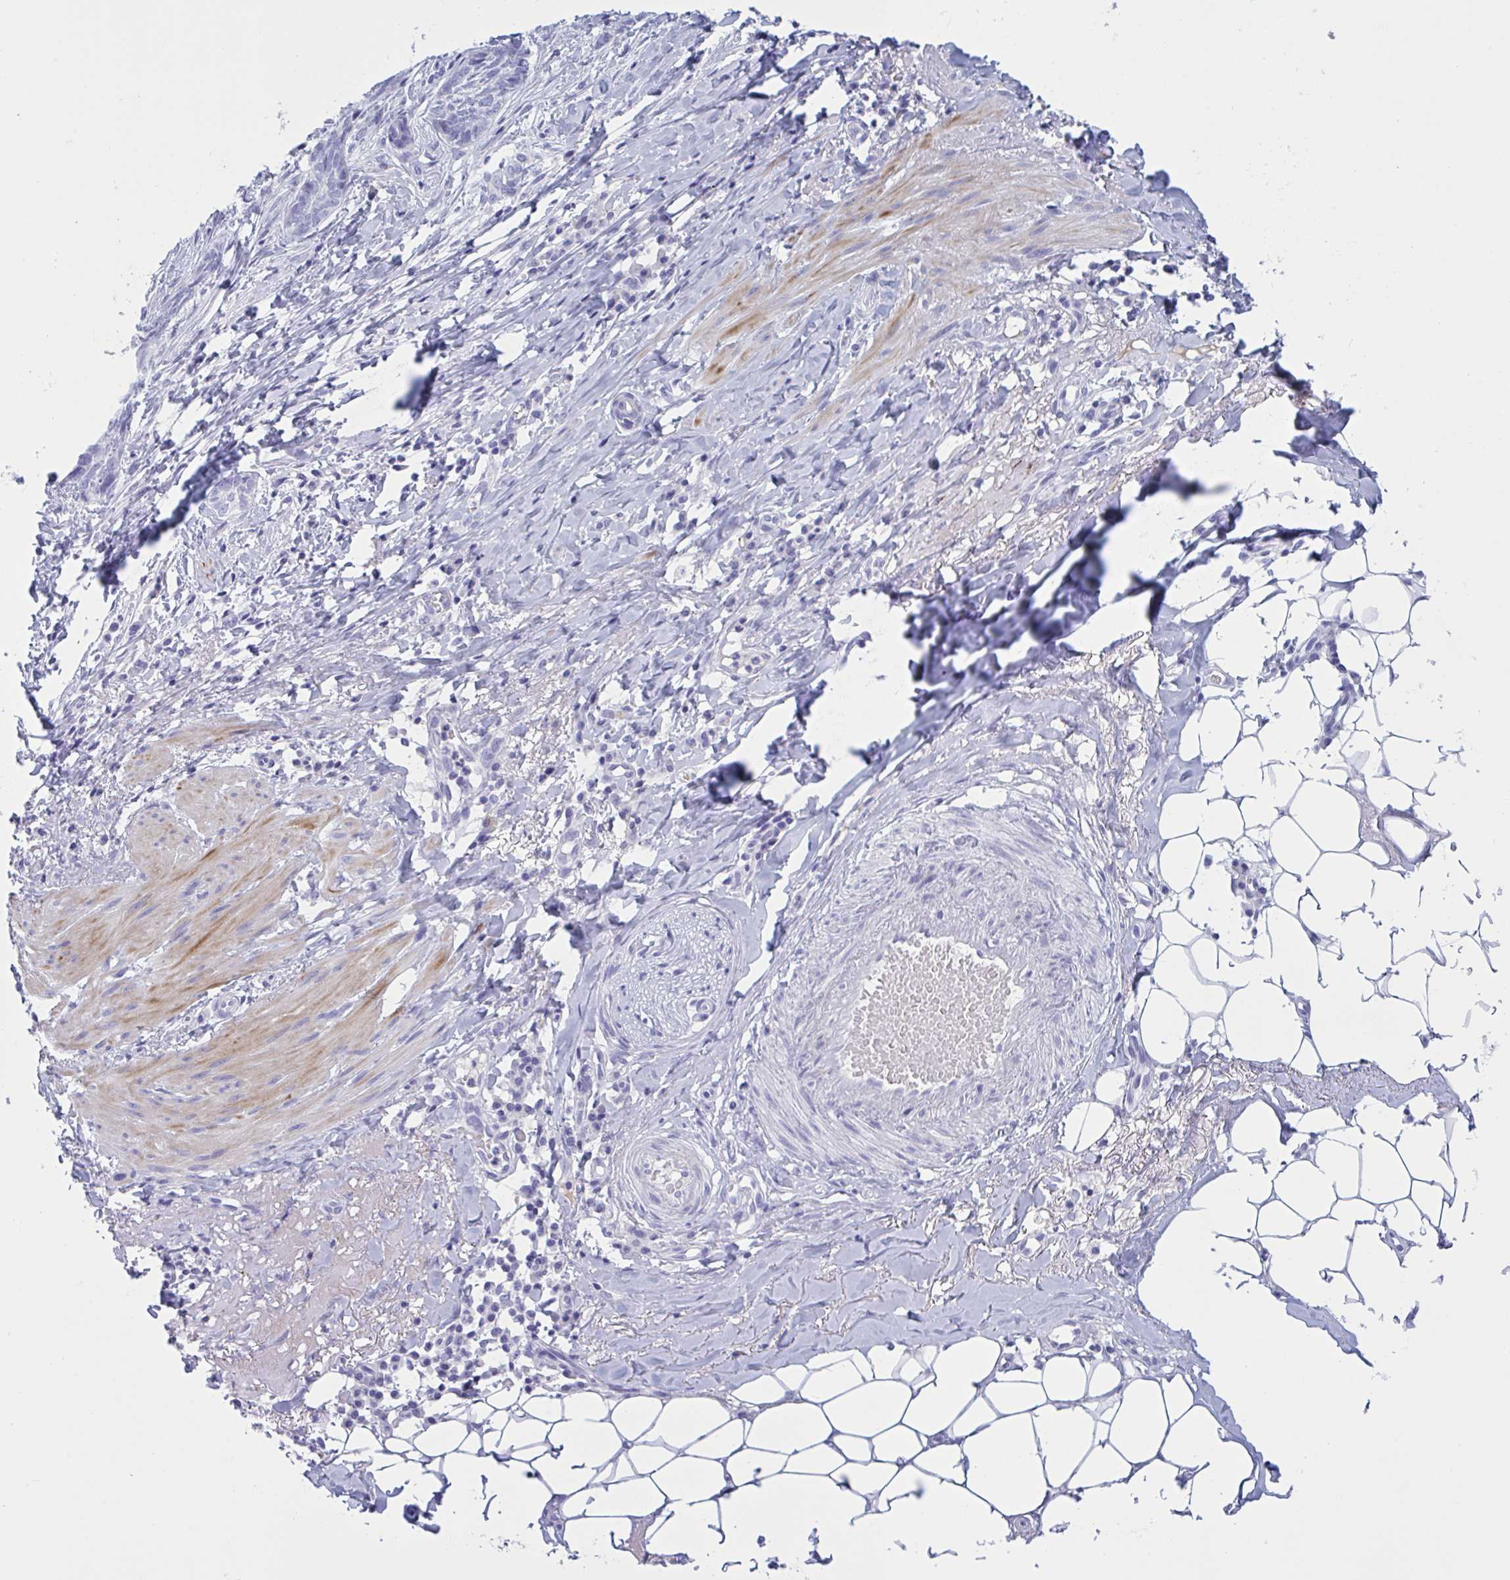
{"staining": {"intensity": "negative", "quantity": "none", "location": "none"}, "tissue": "skin cancer", "cell_type": "Tumor cells", "image_type": "cancer", "snomed": [{"axis": "morphology", "description": "Basal cell carcinoma"}, {"axis": "topography", "description": "Skin"}], "caption": "The photomicrograph displays no staining of tumor cells in skin cancer.", "gene": "OXLD1", "patient": {"sex": "female", "age": 93}}